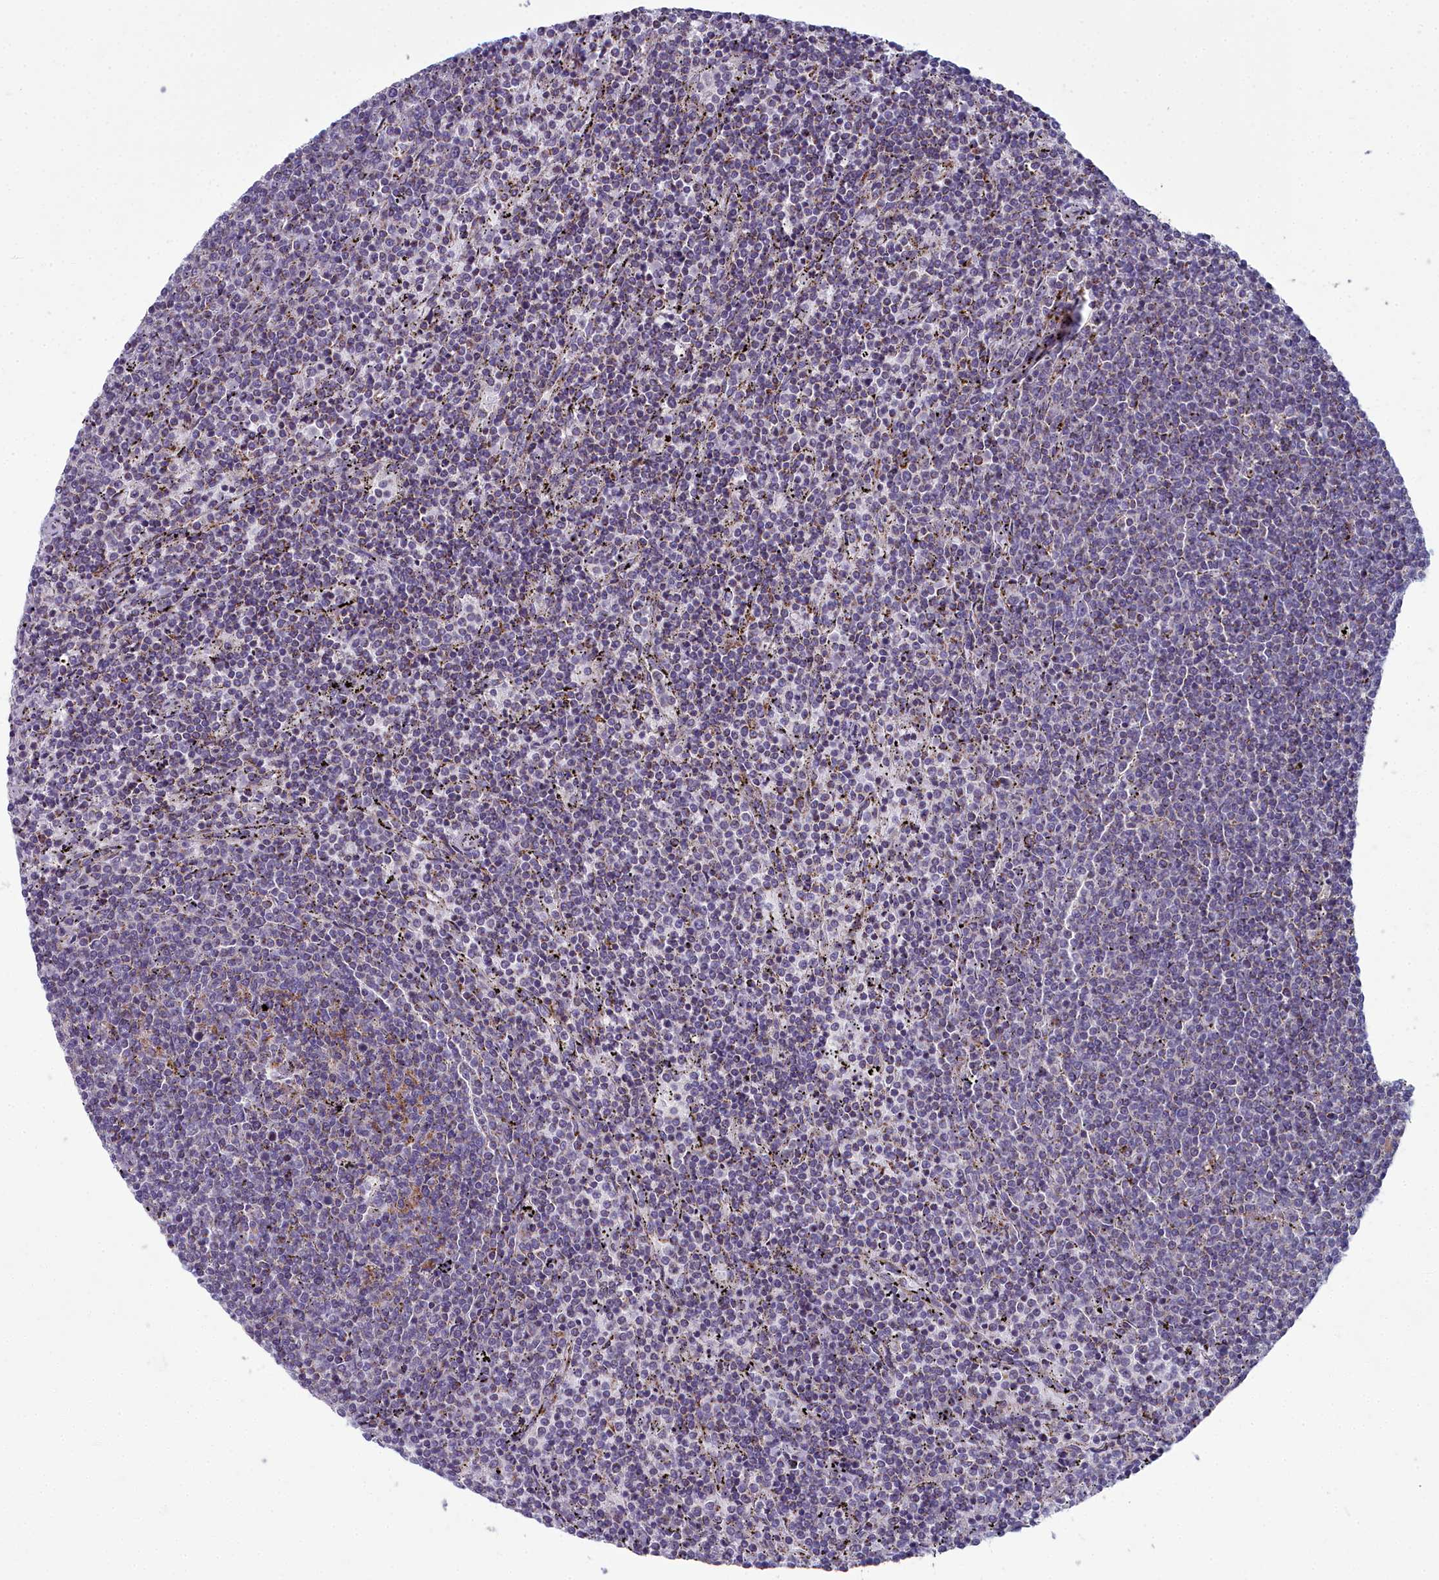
{"staining": {"intensity": "negative", "quantity": "none", "location": "none"}, "tissue": "lymphoma", "cell_type": "Tumor cells", "image_type": "cancer", "snomed": [{"axis": "morphology", "description": "Malignant lymphoma, non-Hodgkin's type, Low grade"}, {"axis": "topography", "description": "Spleen"}], "caption": "This micrograph is of malignant lymphoma, non-Hodgkin's type (low-grade) stained with IHC to label a protein in brown with the nuclei are counter-stained blue. There is no positivity in tumor cells.", "gene": "INSYN2A", "patient": {"sex": "female", "age": 50}}